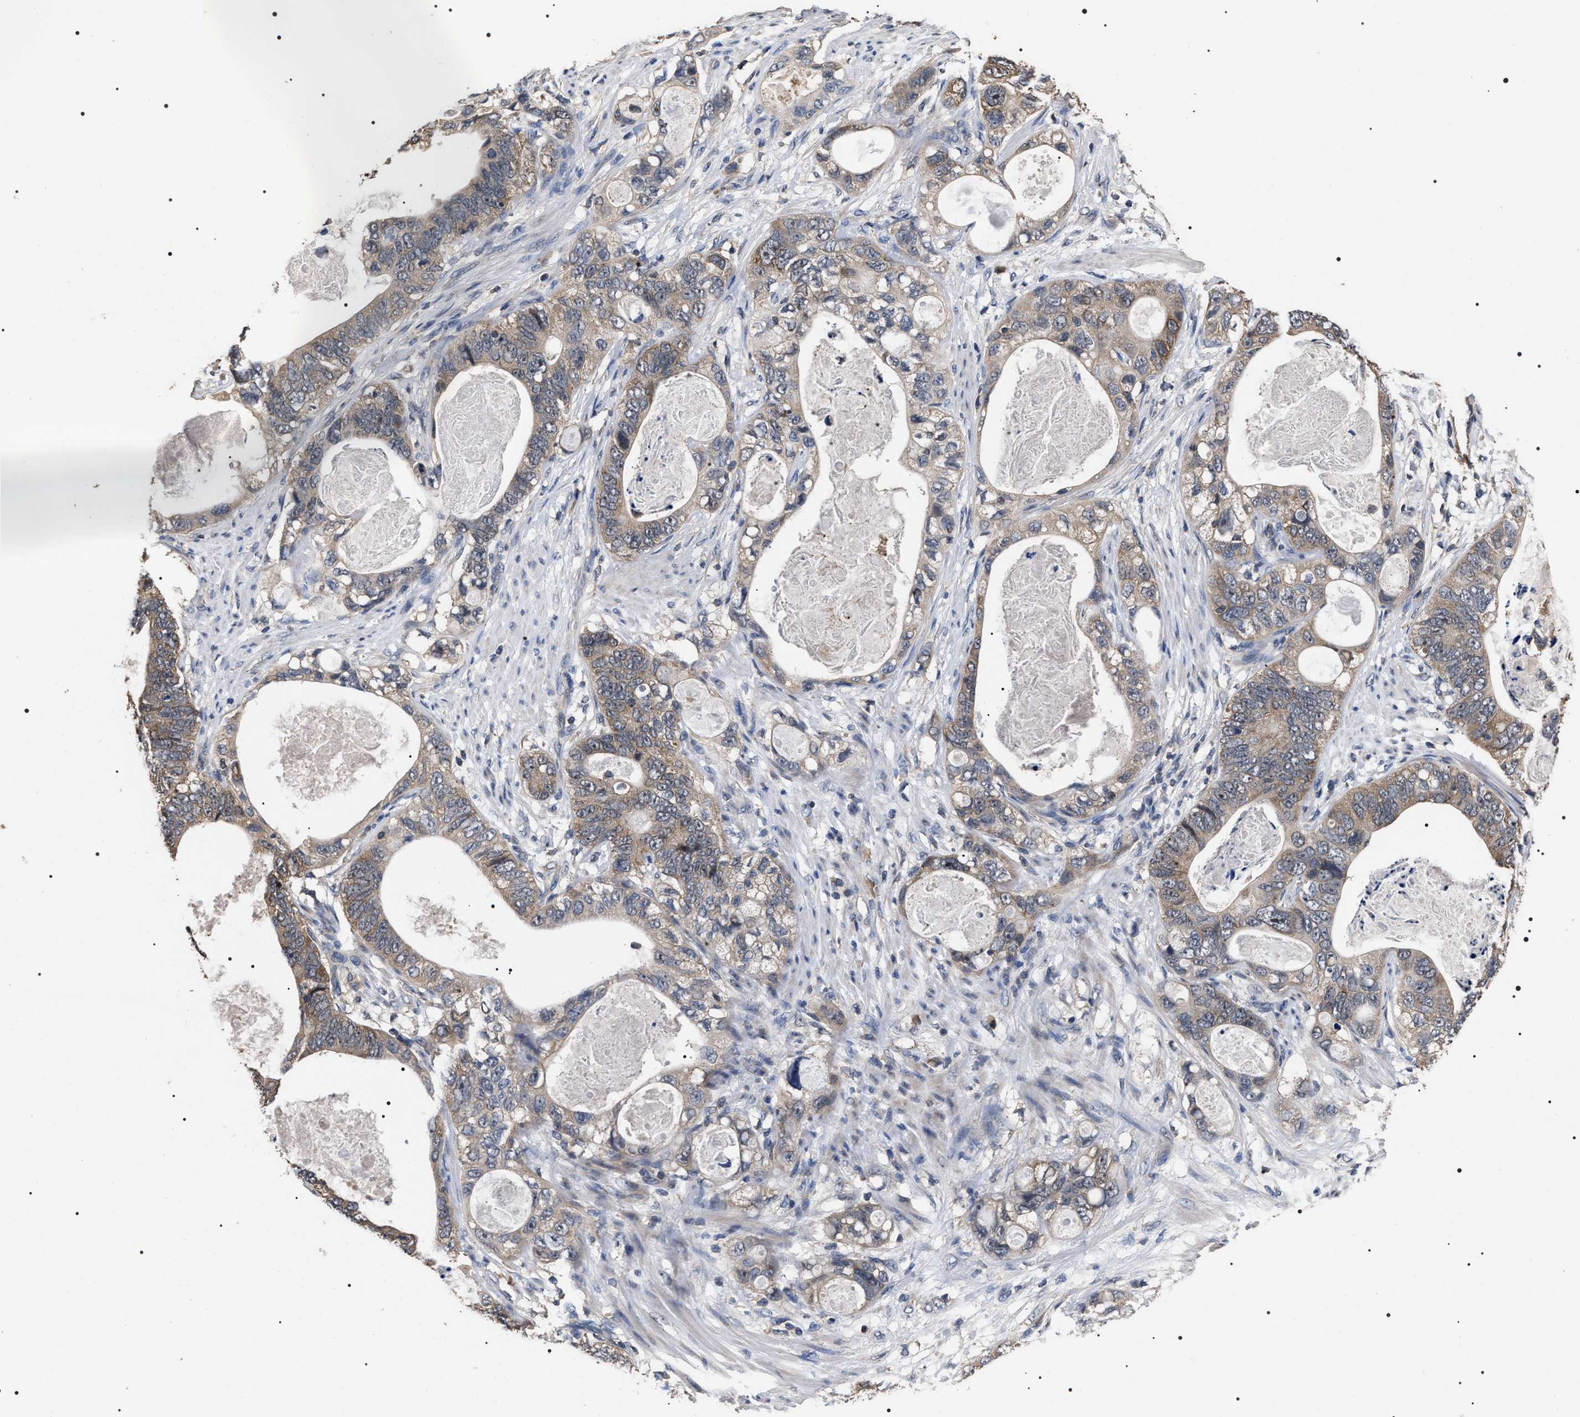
{"staining": {"intensity": "weak", "quantity": ">75%", "location": "cytoplasmic/membranous"}, "tissue": "stomach cancer", "cell_type": "Tumor cells", "image_type": "cancer", "snomed": [{"axis": "morphology", "description": "Normal tissue, NOS"}, {"axis": "morphology", "description": "Adenocarcinoma, NOS"}, {"axis": "topography", "description": "Stomach"}], "caption": "About >75% of tumor cells in human adenocarcinoma (stomach) demonstrate weak cytoplasmic/membranous protein positivity as visualized by brown immunohistochemical staining.", "gene": "UPF3A", "patient": {"sex": "female", "age": 89}}